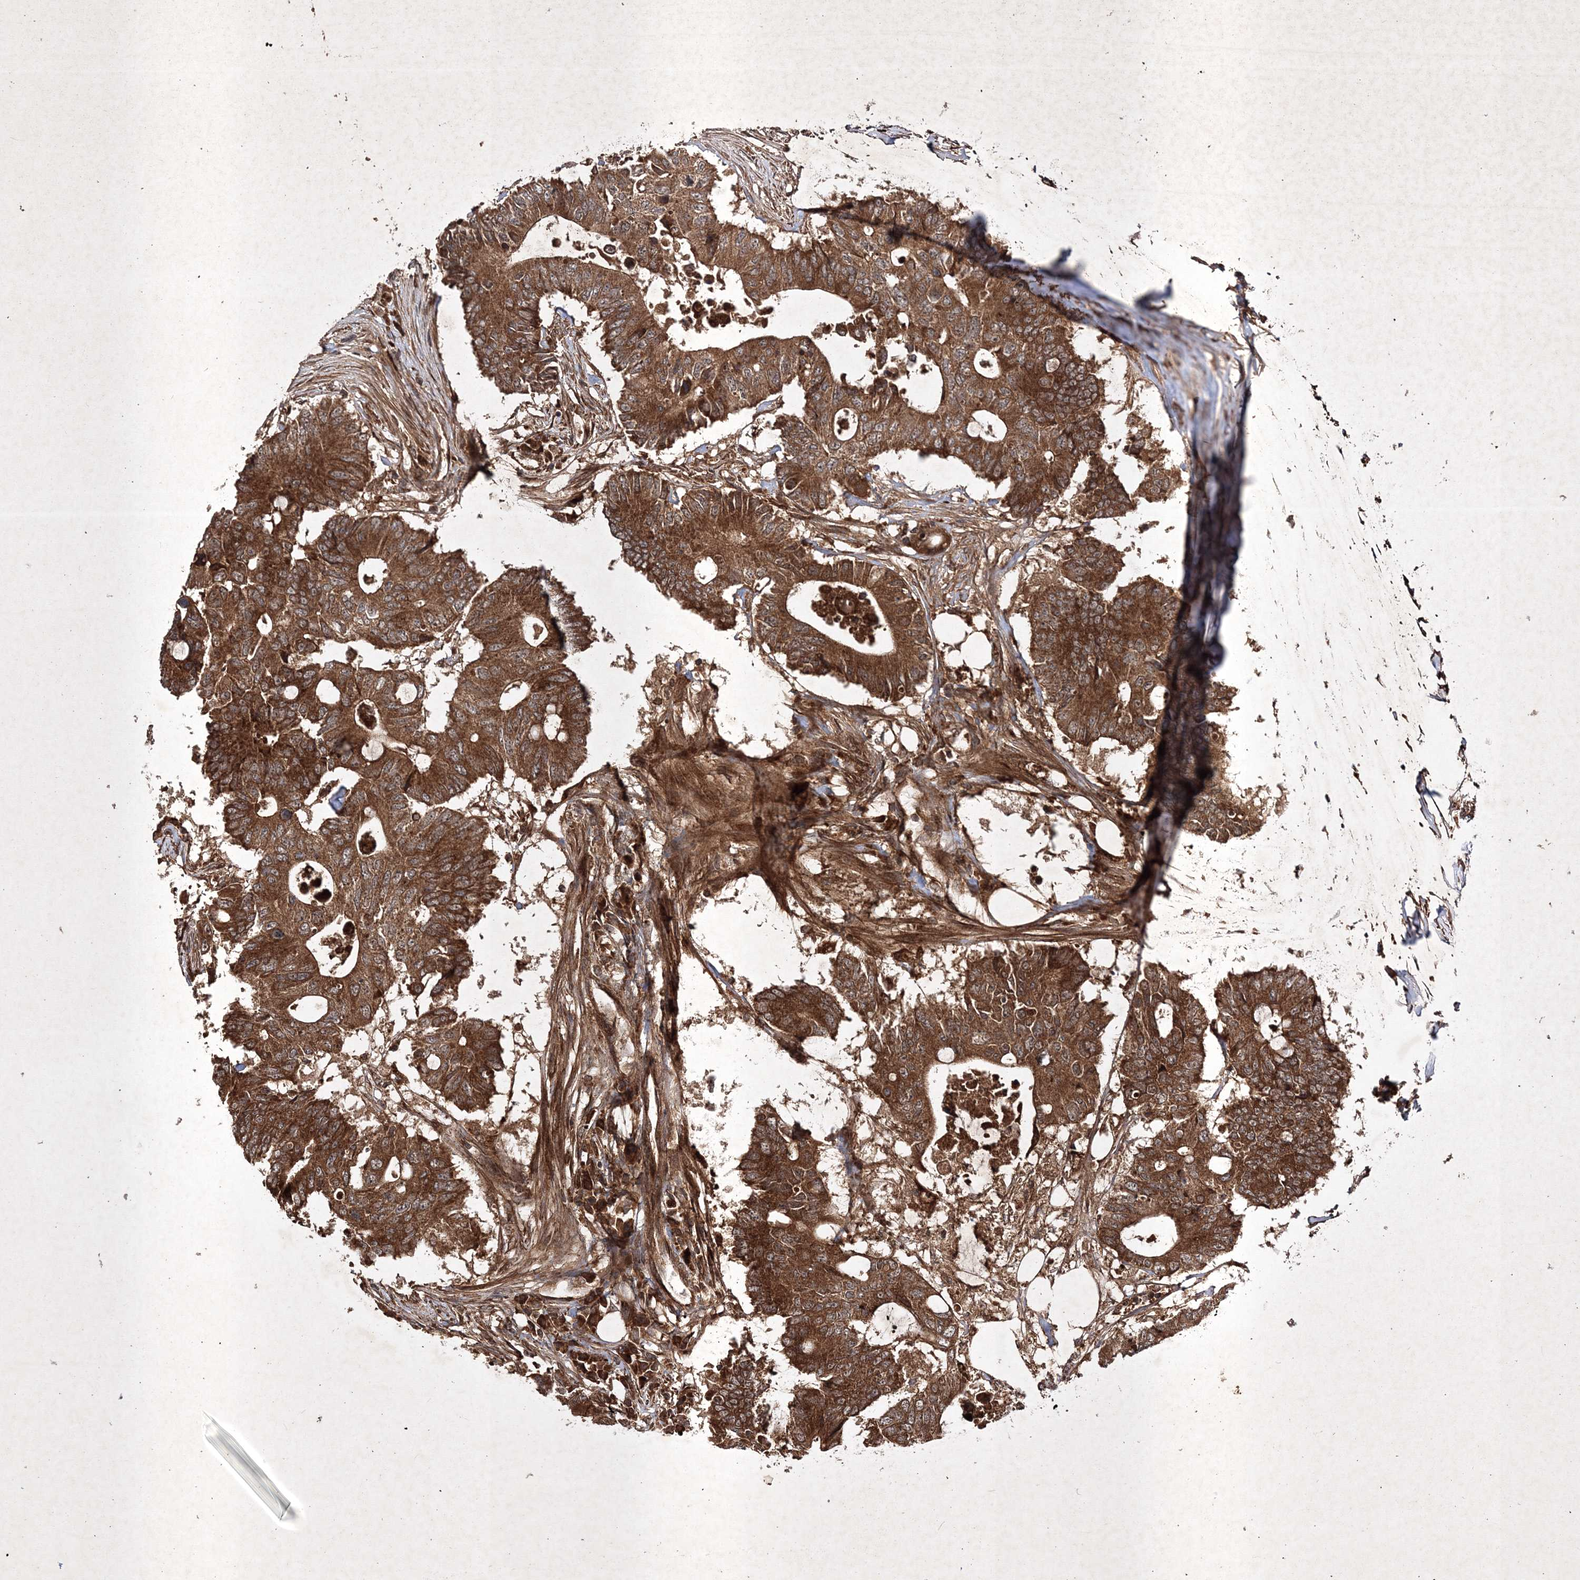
{"staining": {"intensity": "strong", "quantity": ">75%", "location": "cytoplasmic/membranous"}, "tissue": "colorectal cancer", "cell_type": "Tumor cells", "image_type": "cancer", "snomed": [{"axis": "morphology", "description": "Adenocarcinoma, NOS"}, {"axis": "topography", "description": "Colon"}], "caption": "The histopathology image exhibits immunohistochemical staining of colorectal cancer (adenocarcinoma). There is strong cytoplasmic/membranous positivity is appreciated in about >75% of tumor cells. Nuclei are stained in blue.", "gene": "DNAJC13", "patient": {"sex": "male", "age": 71}}